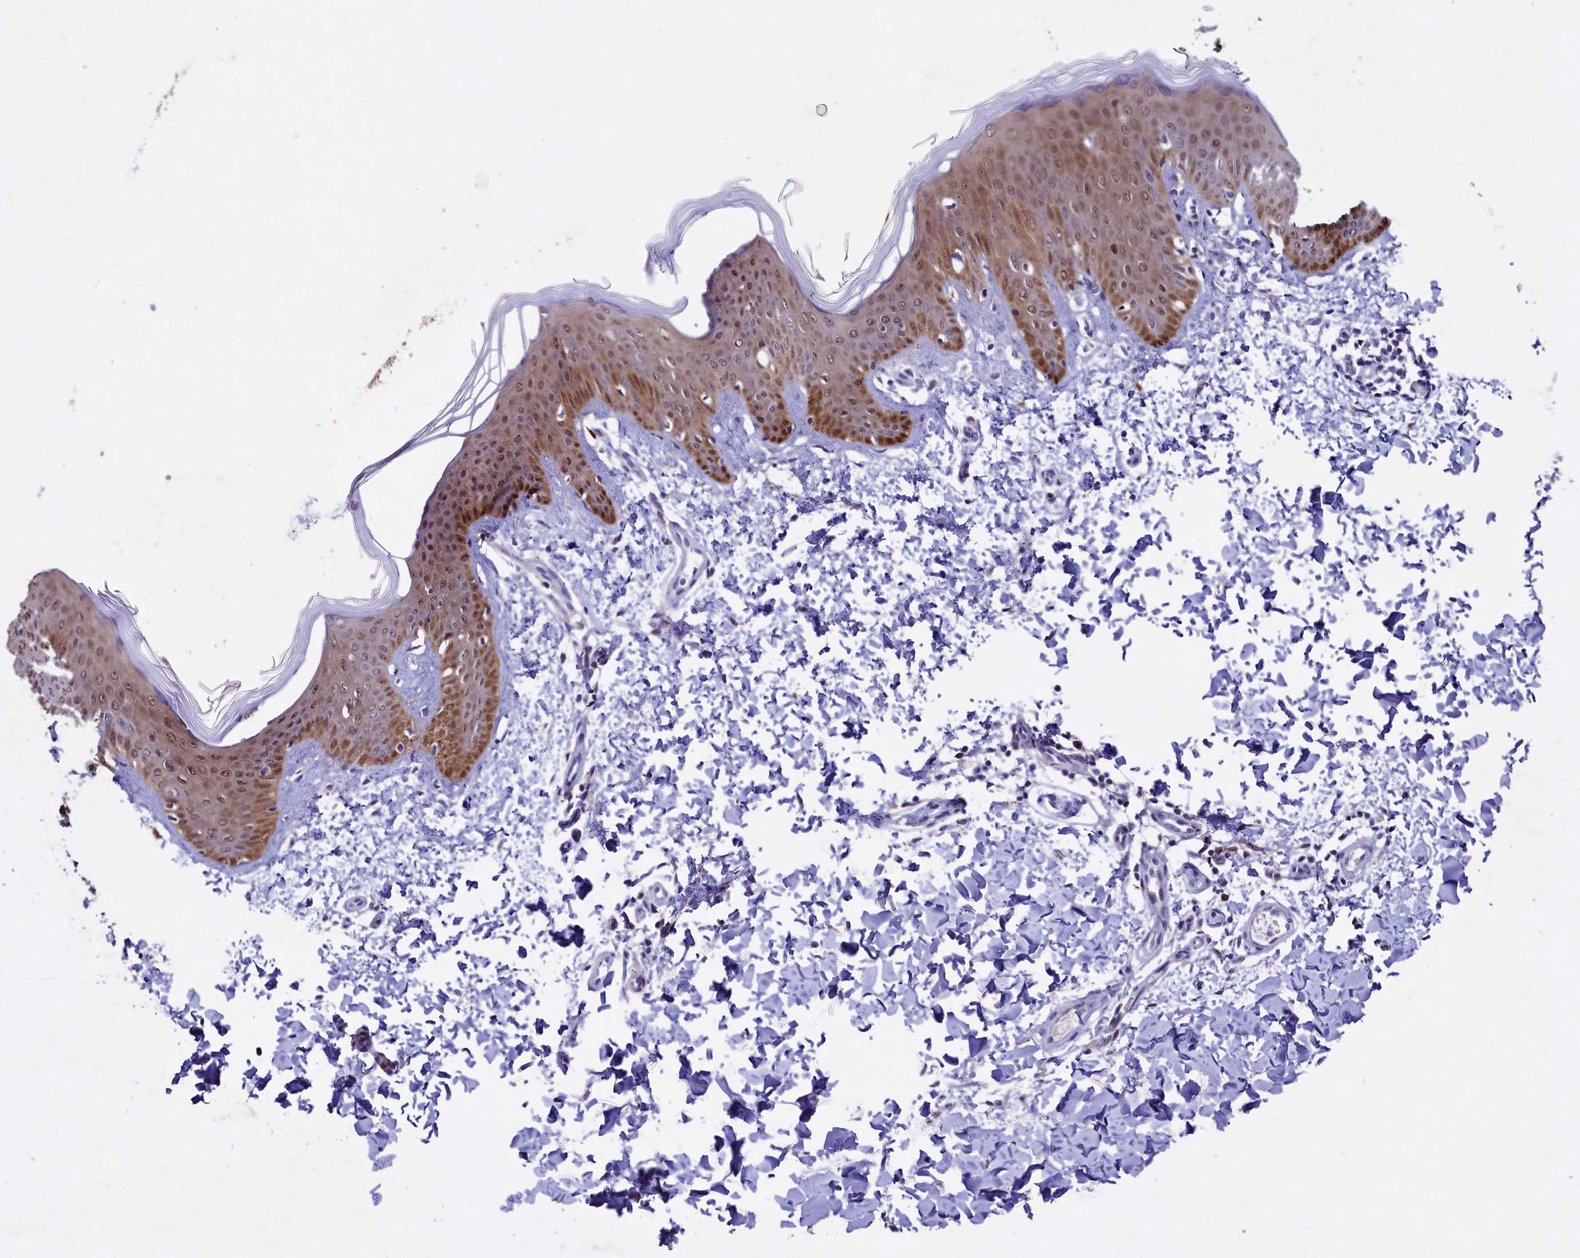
{"staining": {"intensity": "negative", "quantity": "none", "location": "none"}, "tissue": "skin", "cell_type": "Fibroblasts", "image_type": "normal", "snomed": [{"axis": "morphology", "description": "Normal tissue, NOS"}, {"axis": "topography", "description": "Skin"}], "caption": "Fibroblasts show no significant positivity in normal skin.", "gene": "TGDS", "patient": {"sex": "male", "age": 36}}